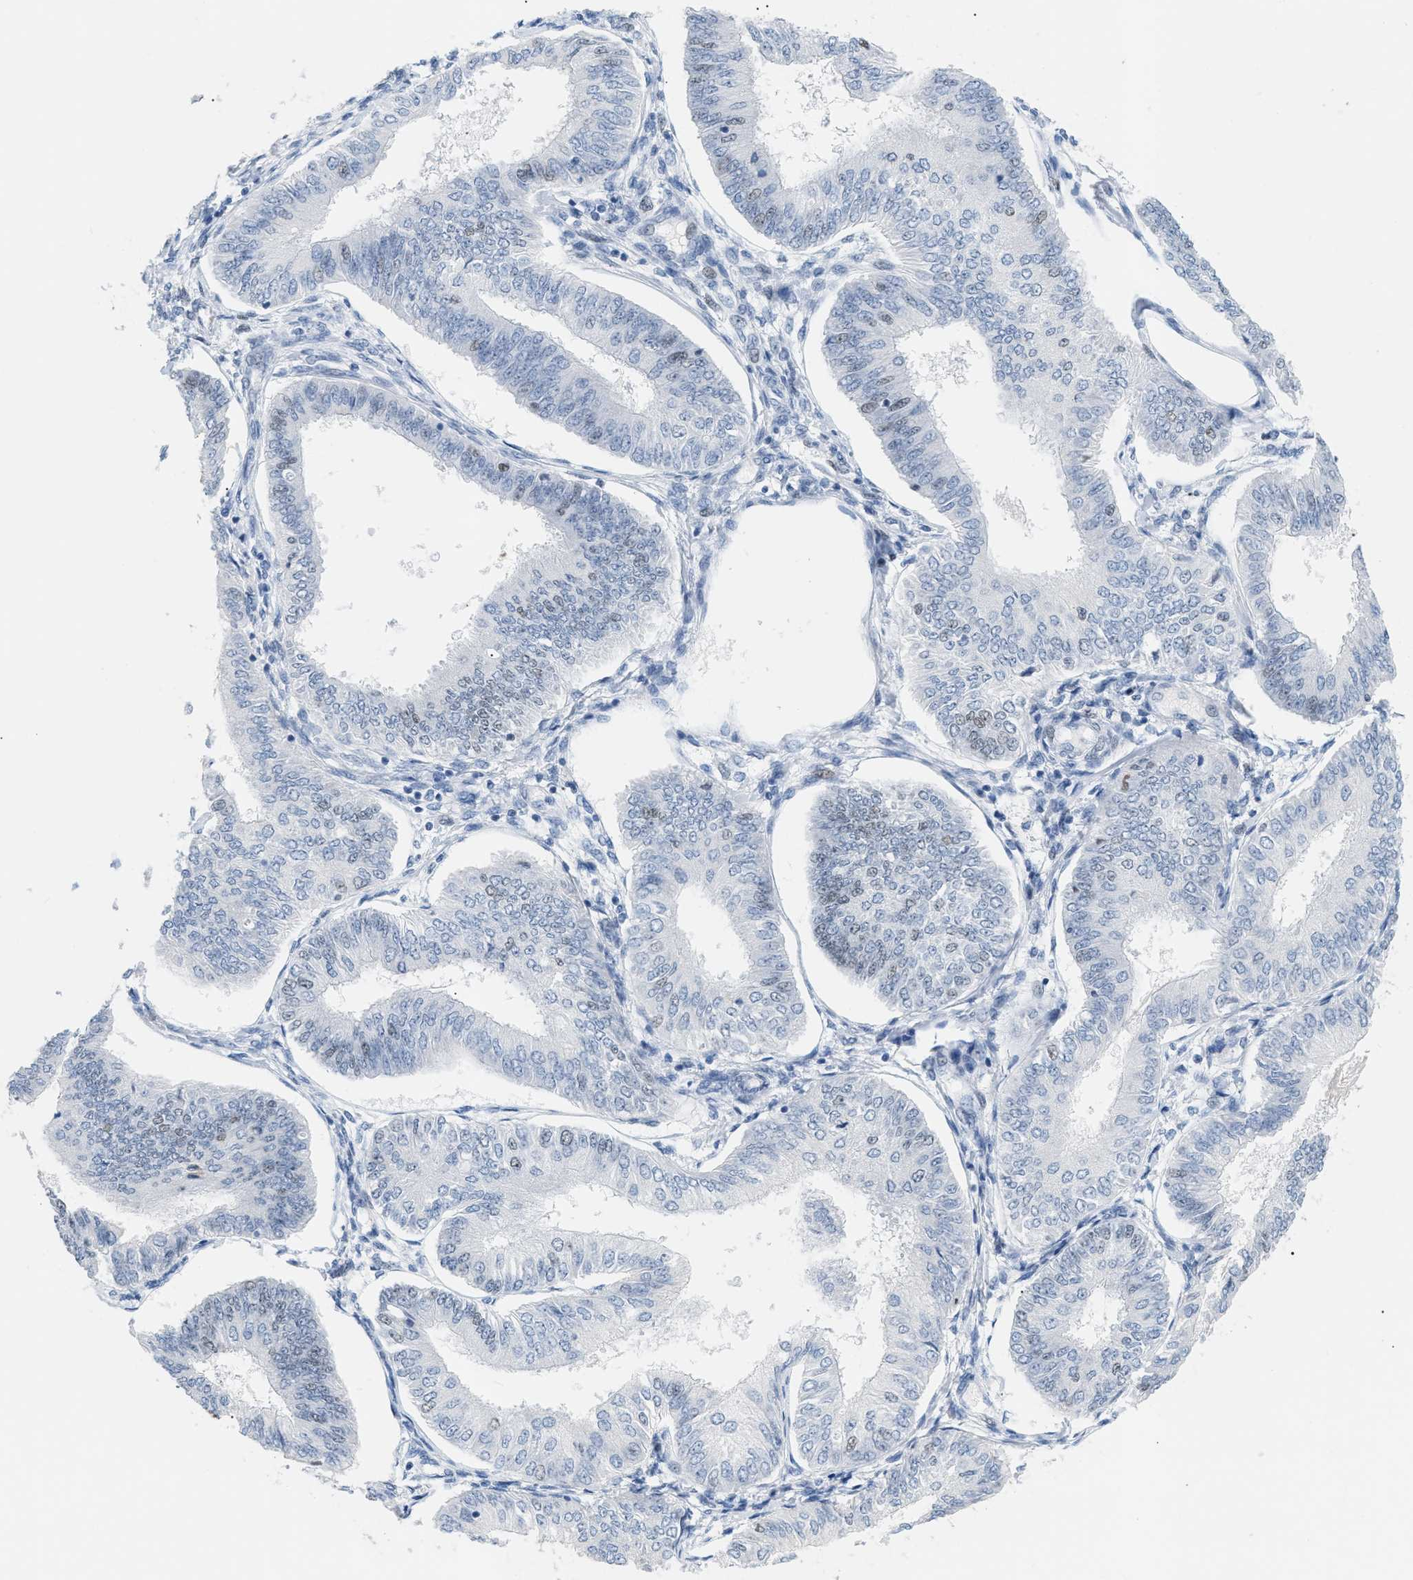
{"staining": {"intensity": "weak", "quantity": "<25%", "location": "nuclear"}, "tissue": "endometrial cancer", "cell_type": "Tumor cells", "image_type": "cancer", "snomed": [{"axis": "morphology", "description": "Adenocarcinoma, NOS"}, {"axis": "topography", "description": "Endometrium"}], "caption": "IHC of human endometrial cancer (adenocarcinoma) demonstrates no expression in tumor cells. Nuclei are stained in blue.", "gene": "MCM7", "patient": {"sex": "female", "age": 58}}